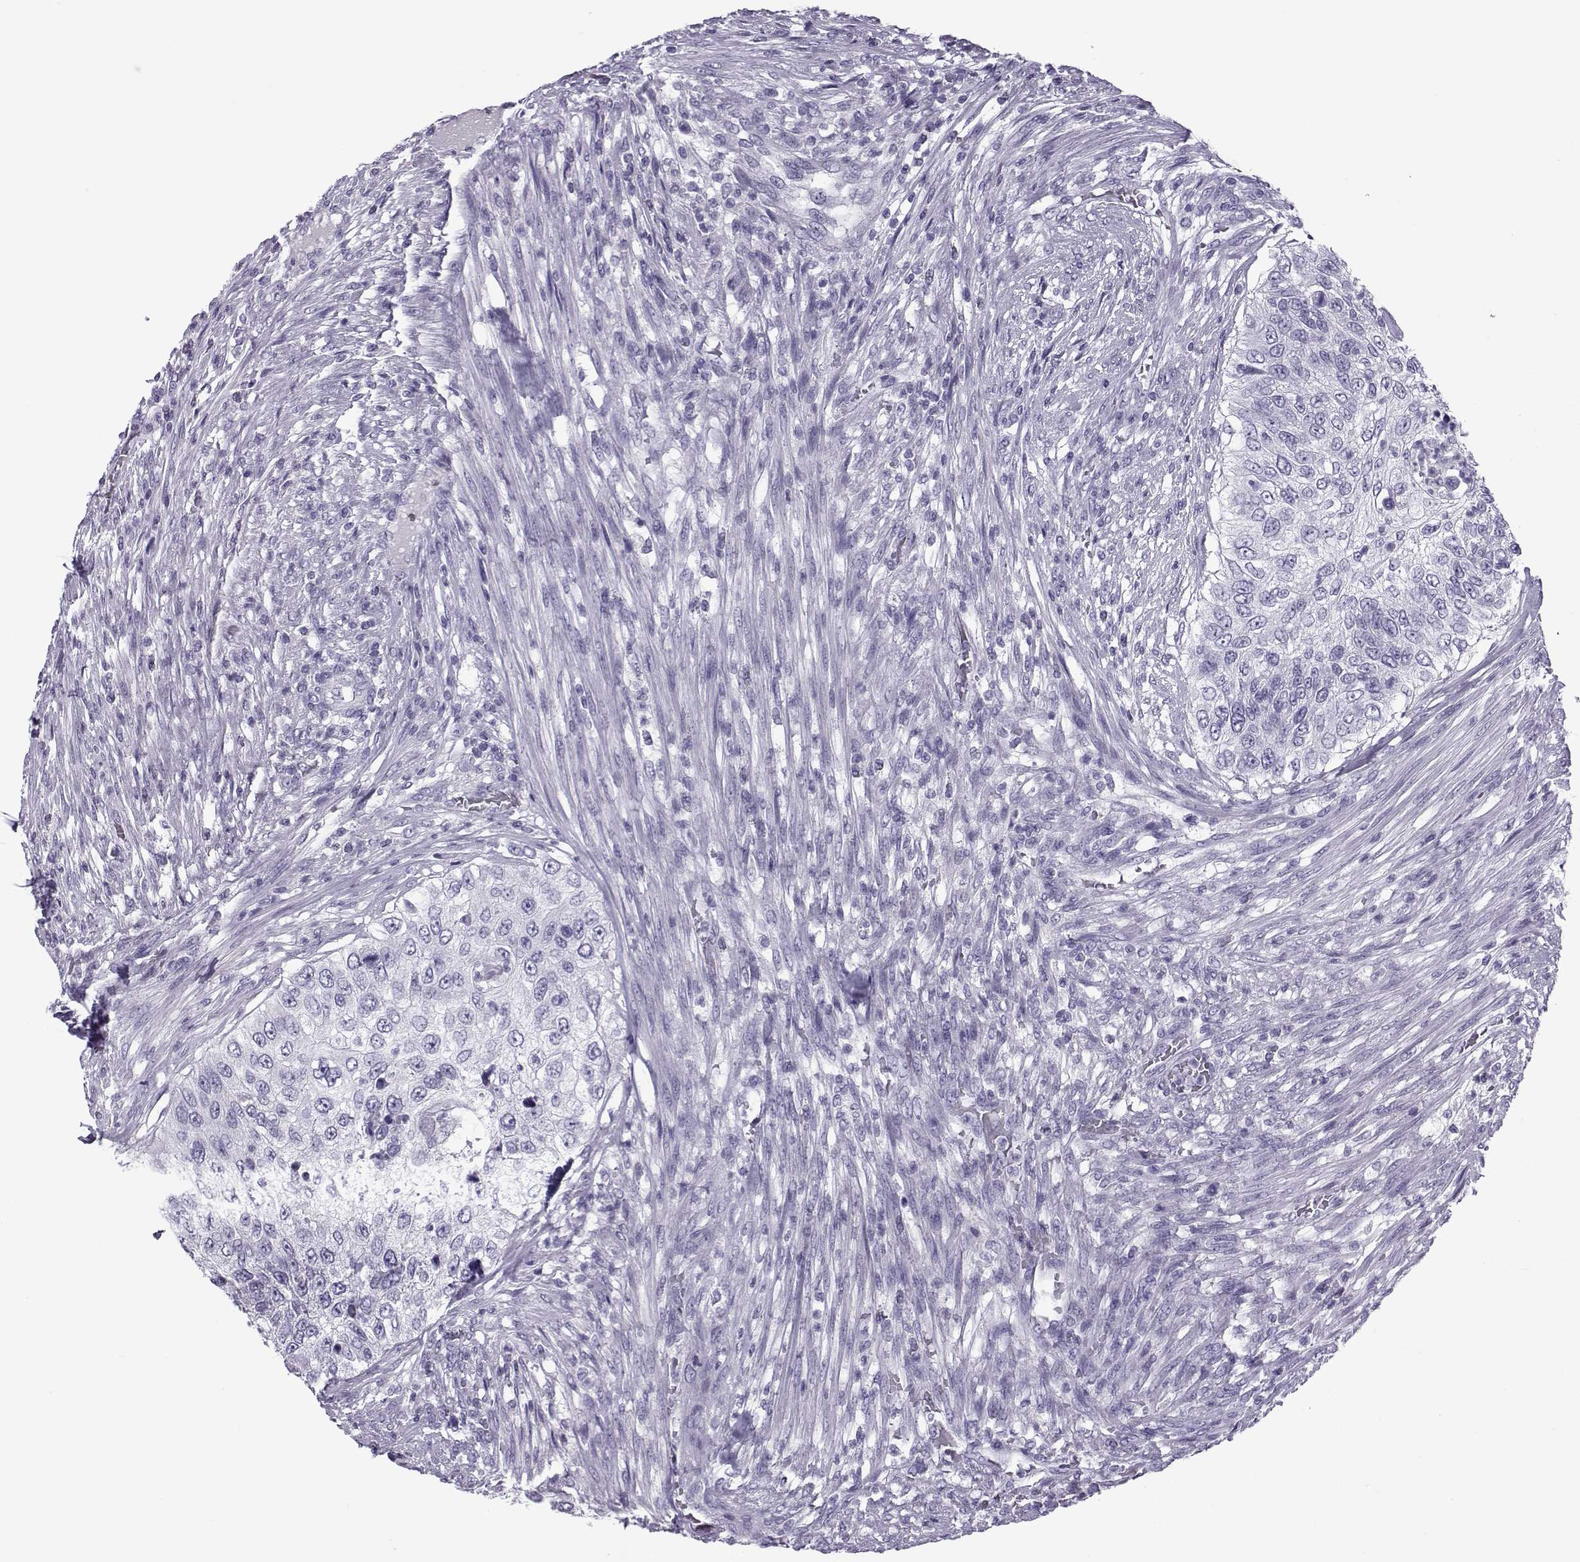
{"staining": {"intensity": "negative", "quantity": "none", "location": "none"}, "tissue": "urothelial cancer", "cell_type": "Tumor cells", "image_type": "cancer", "snomed": [{"axis": "morphology", "description": "Urothelial carcinoma, High grade"}, {"axis": "topography", "description": "Urinary bladder"}], "caption": "This is a histopathology image of immunohistochemistry staining of high-grade urothelial carcinoma, which shows no positivity in tumor cells.", "gene": "OIP5", "patient": {"sex": "female", "age": 60}}